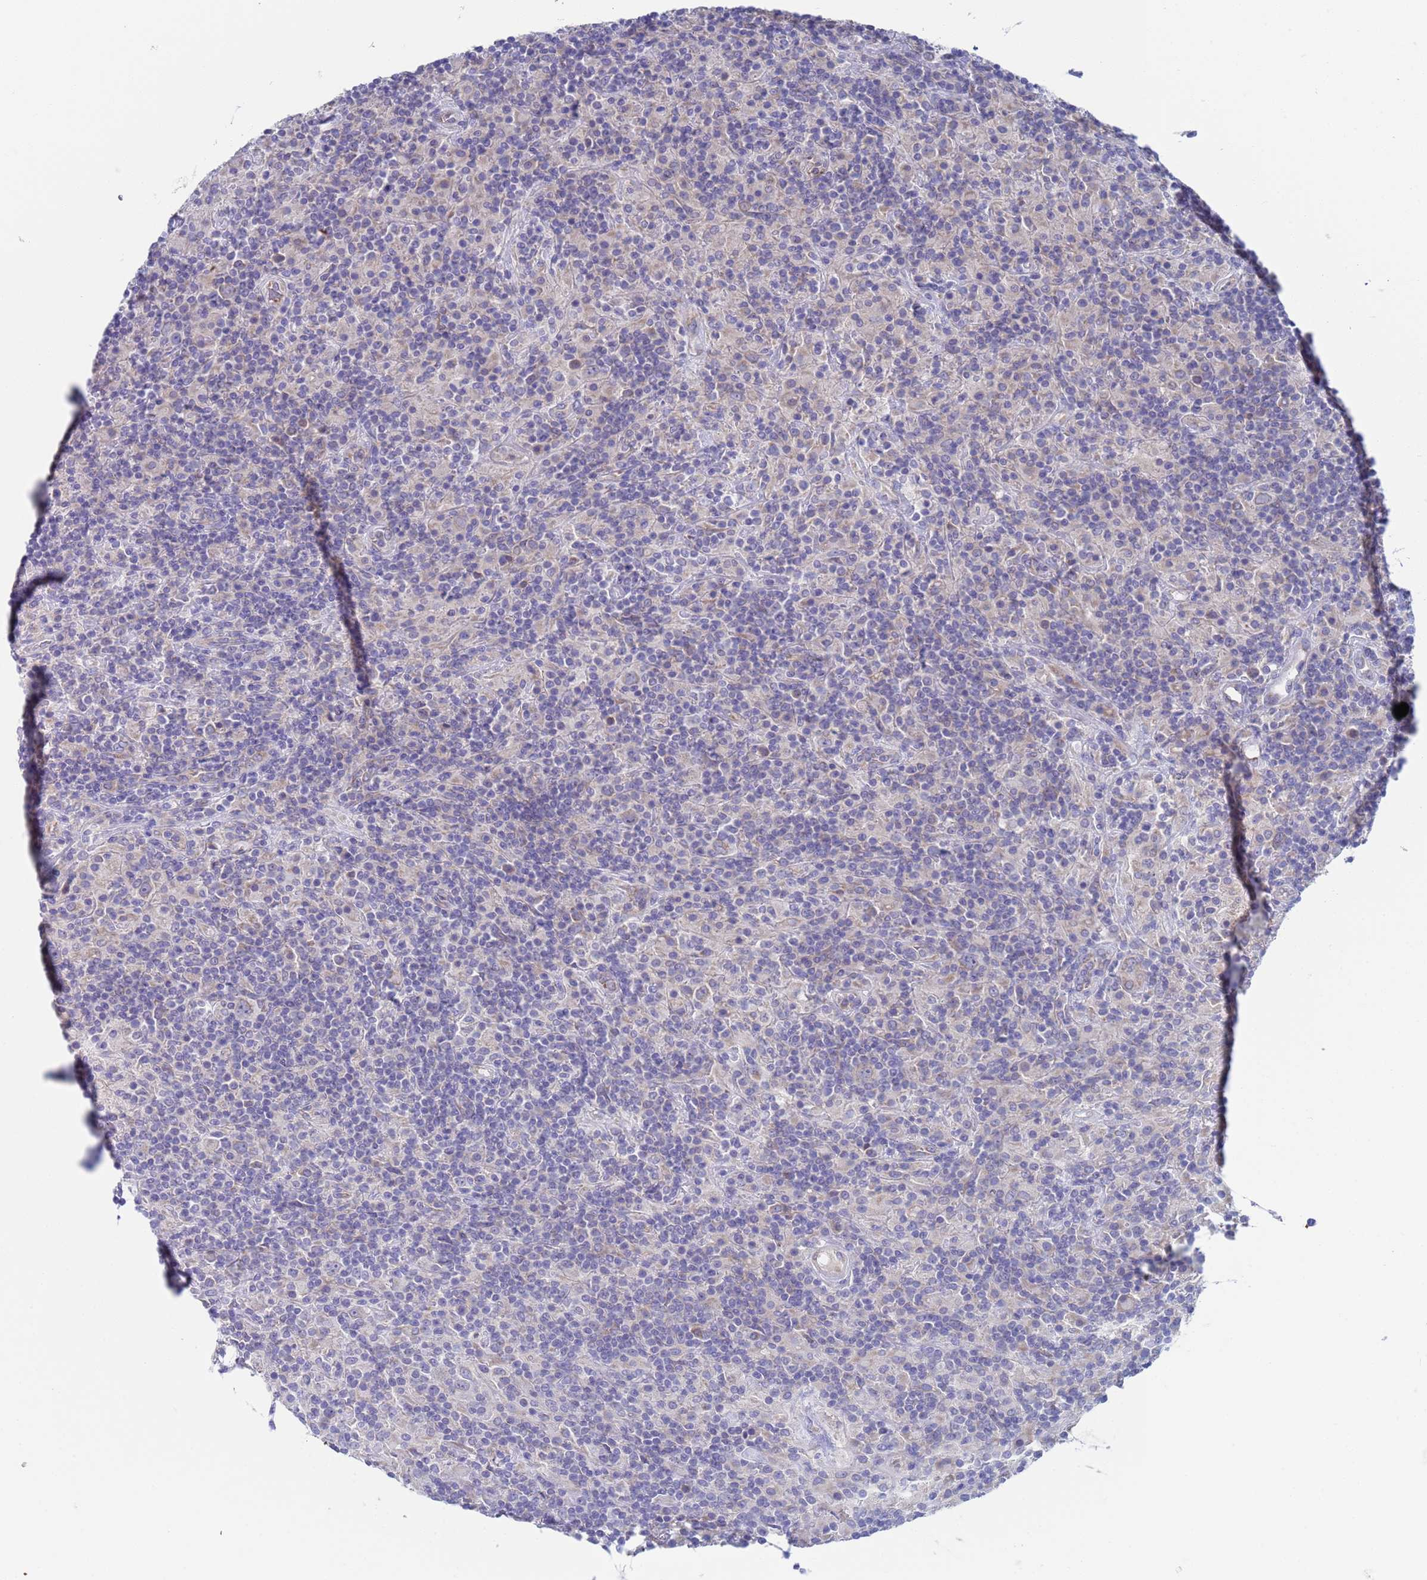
{"staining": {"intensity": "negative", "quantity": "none", "location": "none"}, "tissue": "lymphoma", "cell_type": "Tumor cells", "image_type": "cancer", "snomed": [{"axis": "morphology", "description": "Hodgkin's disease, NOS"}, {"axis": "topography", "description": "Lymph node"}], "caption": "Histopathology image shows no significant protein positivity in tumor cells of lymphoma. (Brightfield microscopy of DAB (3,3'-diaminobenzidine) immunohistochemistry at high magnification).", "gene": "PET117", "patient": {"sex": "male", "age": 70}}